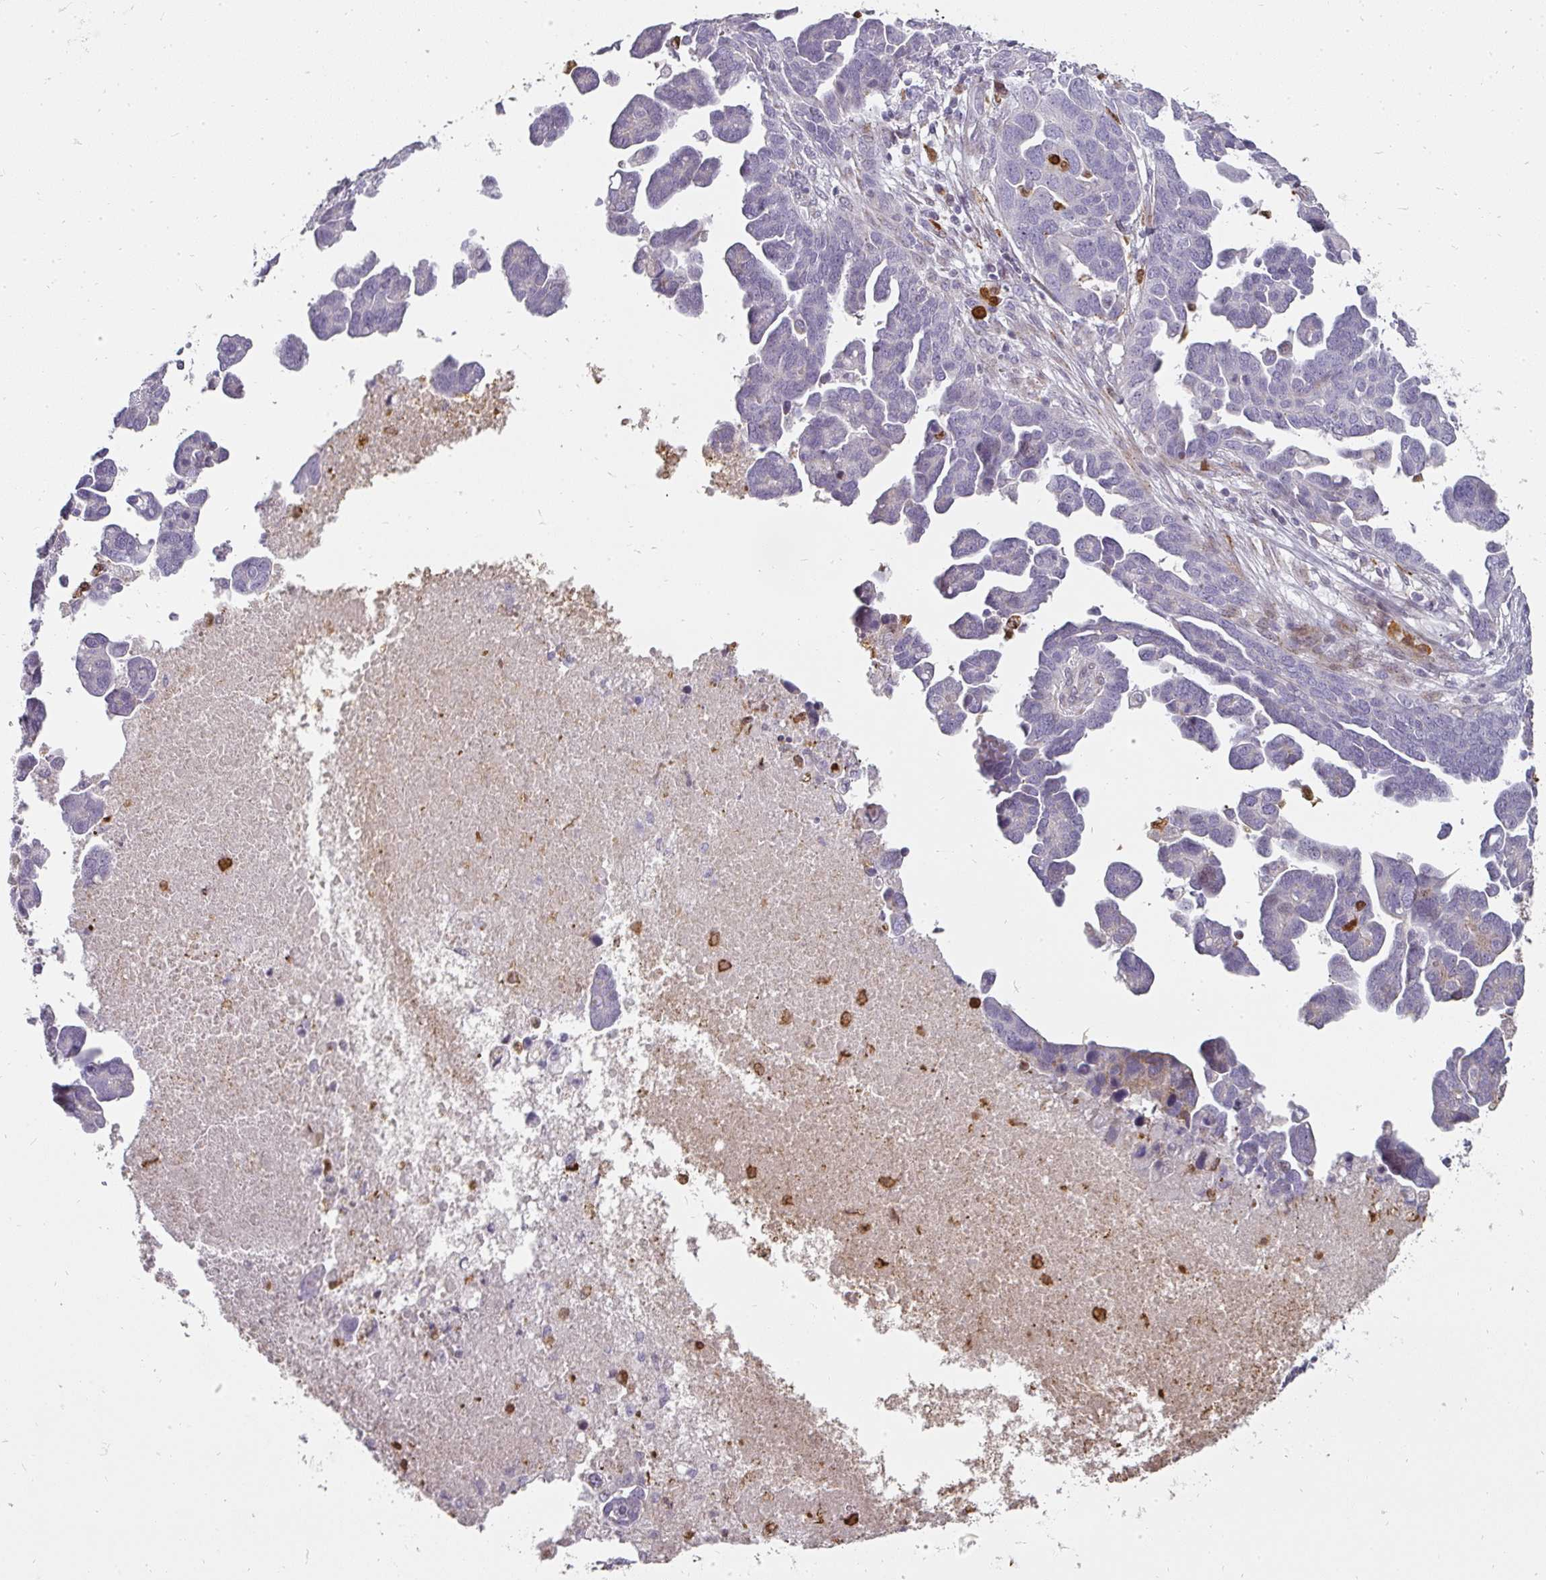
{"staining": {"intensity": "negative", "quantity": "none", "location": "none"}, "tissue": "ovarian cancer", "cell_type": "Tumor cells", "image_type": "cancer", "snomed": [{"axis": "morphology", "description": "Cystadenocarcinoma, serous, NOS"}, {"axis": "topography", "description": "Ovary"}], "caption": "Immunohistochemistry image of neoplastic tissue: serous cystadenocarcinoma (ovarian) stained with DAB exhibits no significant protein staining in tumor cells.", "gene": "BIK", "patient": {"sex": "female", "age": 54}}